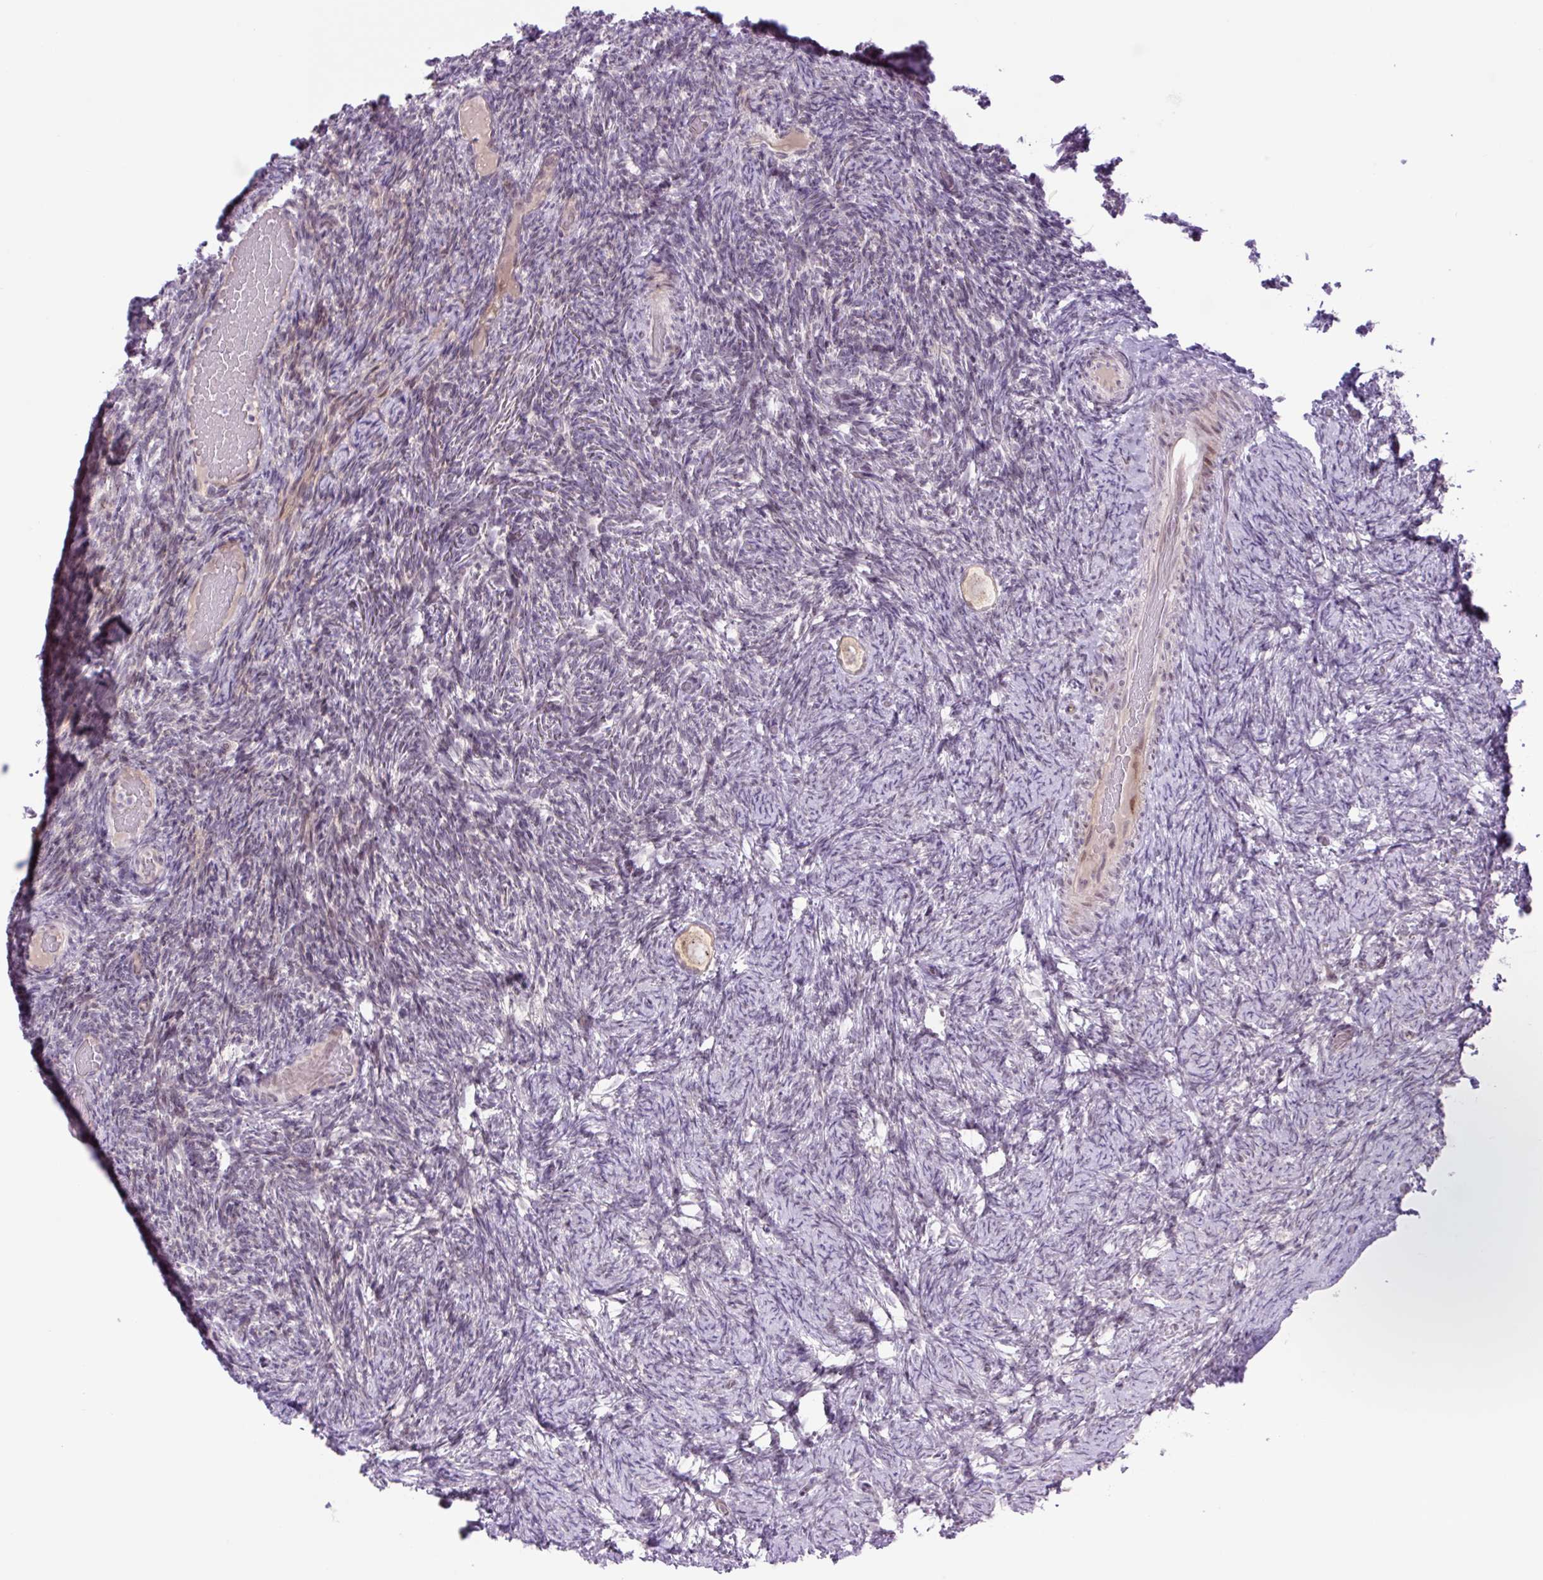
{"staining": {"intensity": "weak", "quantity": ">75%", "location": "cytoplasmic/membranous"}, "tissue": "ovary", "cell_type": "Follicle cells", "image_type": "normal", "snomed": [{"axis": "morphology", "description": "Normal tissue, NOS"}, {"axis": "topography", "description": "Ovary"}], "caption": "The image exhibits a brown stain indicating the presence of a protein in the cytoplasmic/membranous of follicle cells in ovary. Using DAB (brown) and hematoxylin (blue) stains, captured at high magnification using brightfield microscopy.", "gene": "ICE1", "patient": {"sex": "female", "age": 34}}